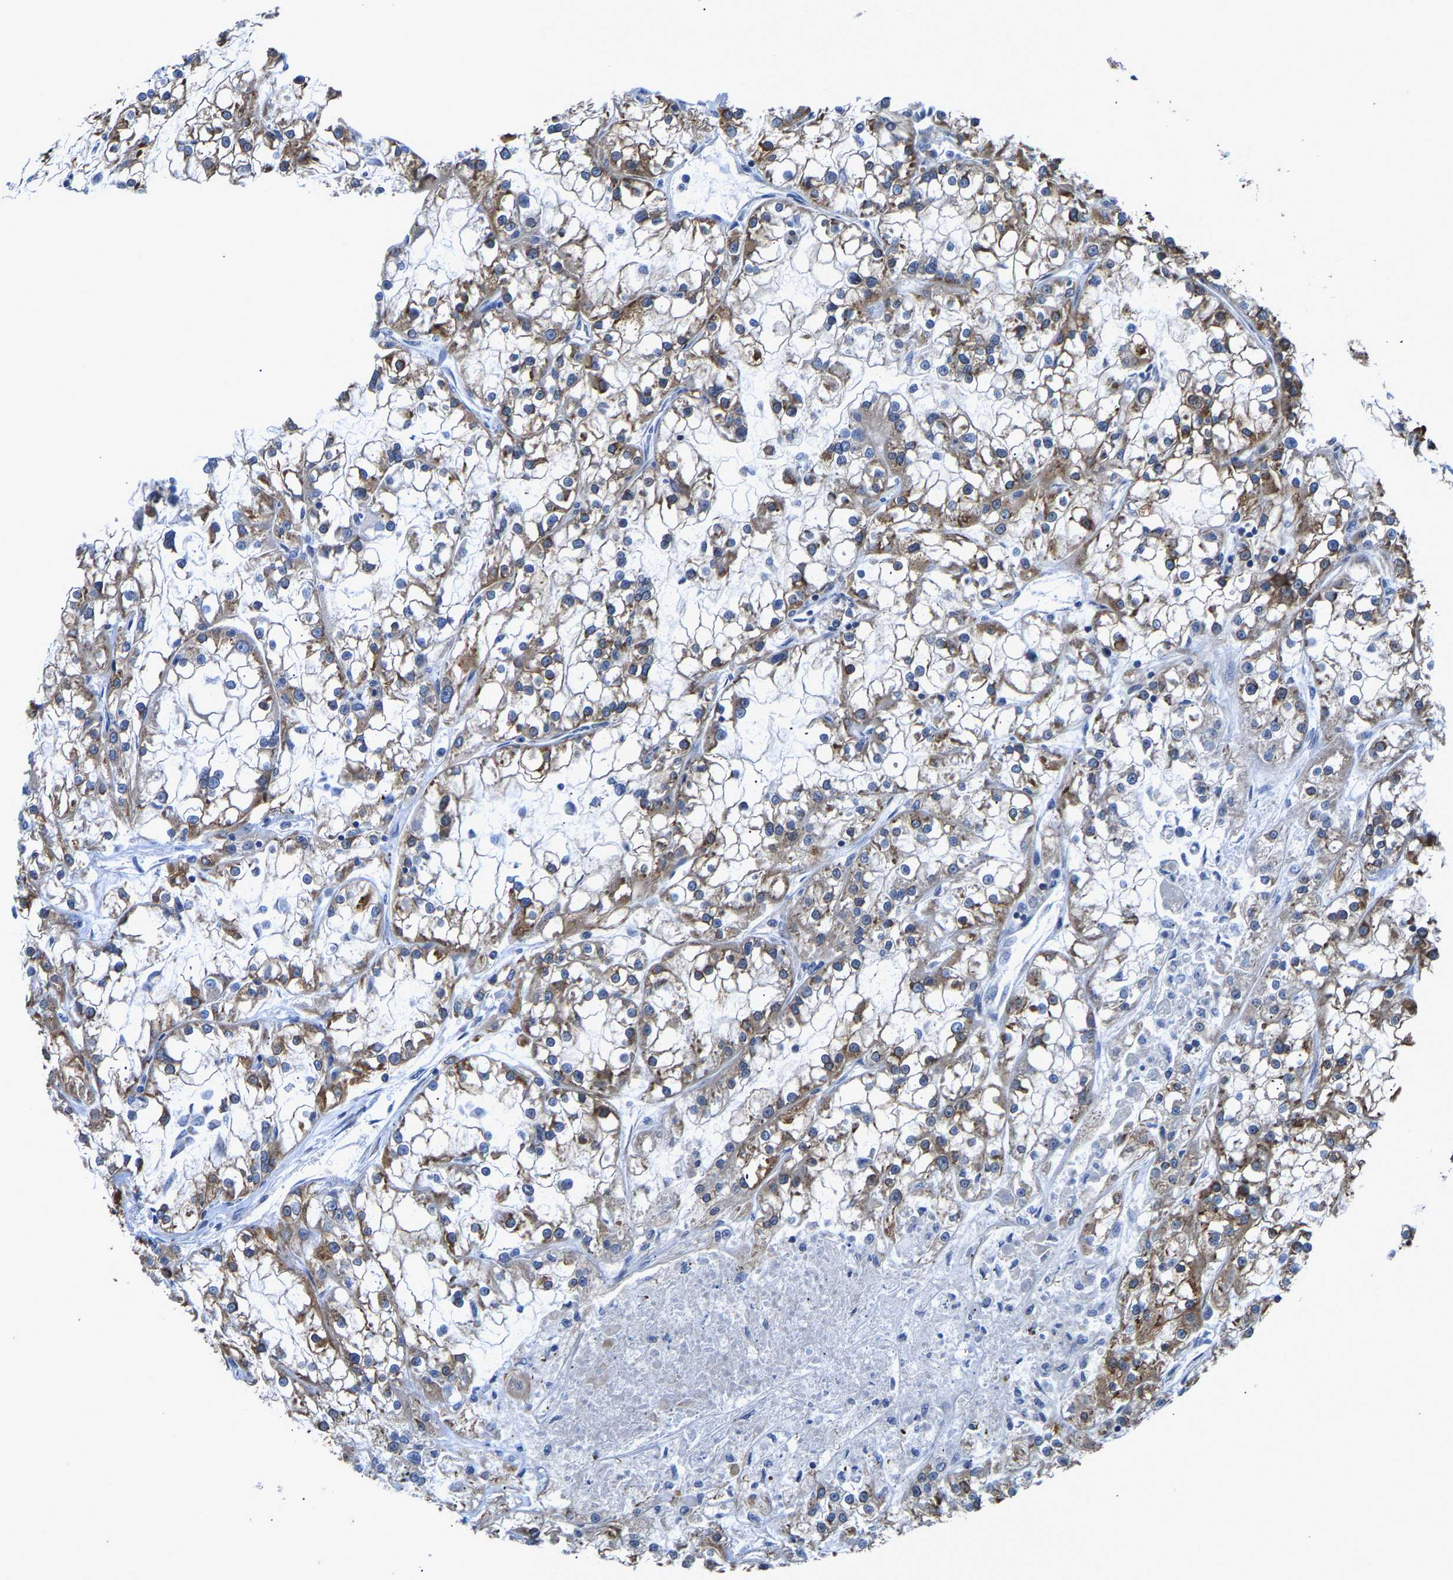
{"staining": {"intensity": "moderate", "quantity": ">75%", "location": "cytoplasmic/membranous"}, "tissue": "renal cancer", "cell_type": "Tumor cells", "image_type": "cancer", "snomed": [{"axis": "morphology", "description": "Adenocarcinoma, NOS"}, {"axis": "topography", "description": "Kidney"}], "caption": "Moderate cytoplasmic/membranous protein expression is appreciated in about >75% of tumor cells in renal adenocarcinoma.", "gene": "ARL6IP5", "patient": {"sex": "female", "age": 52}}